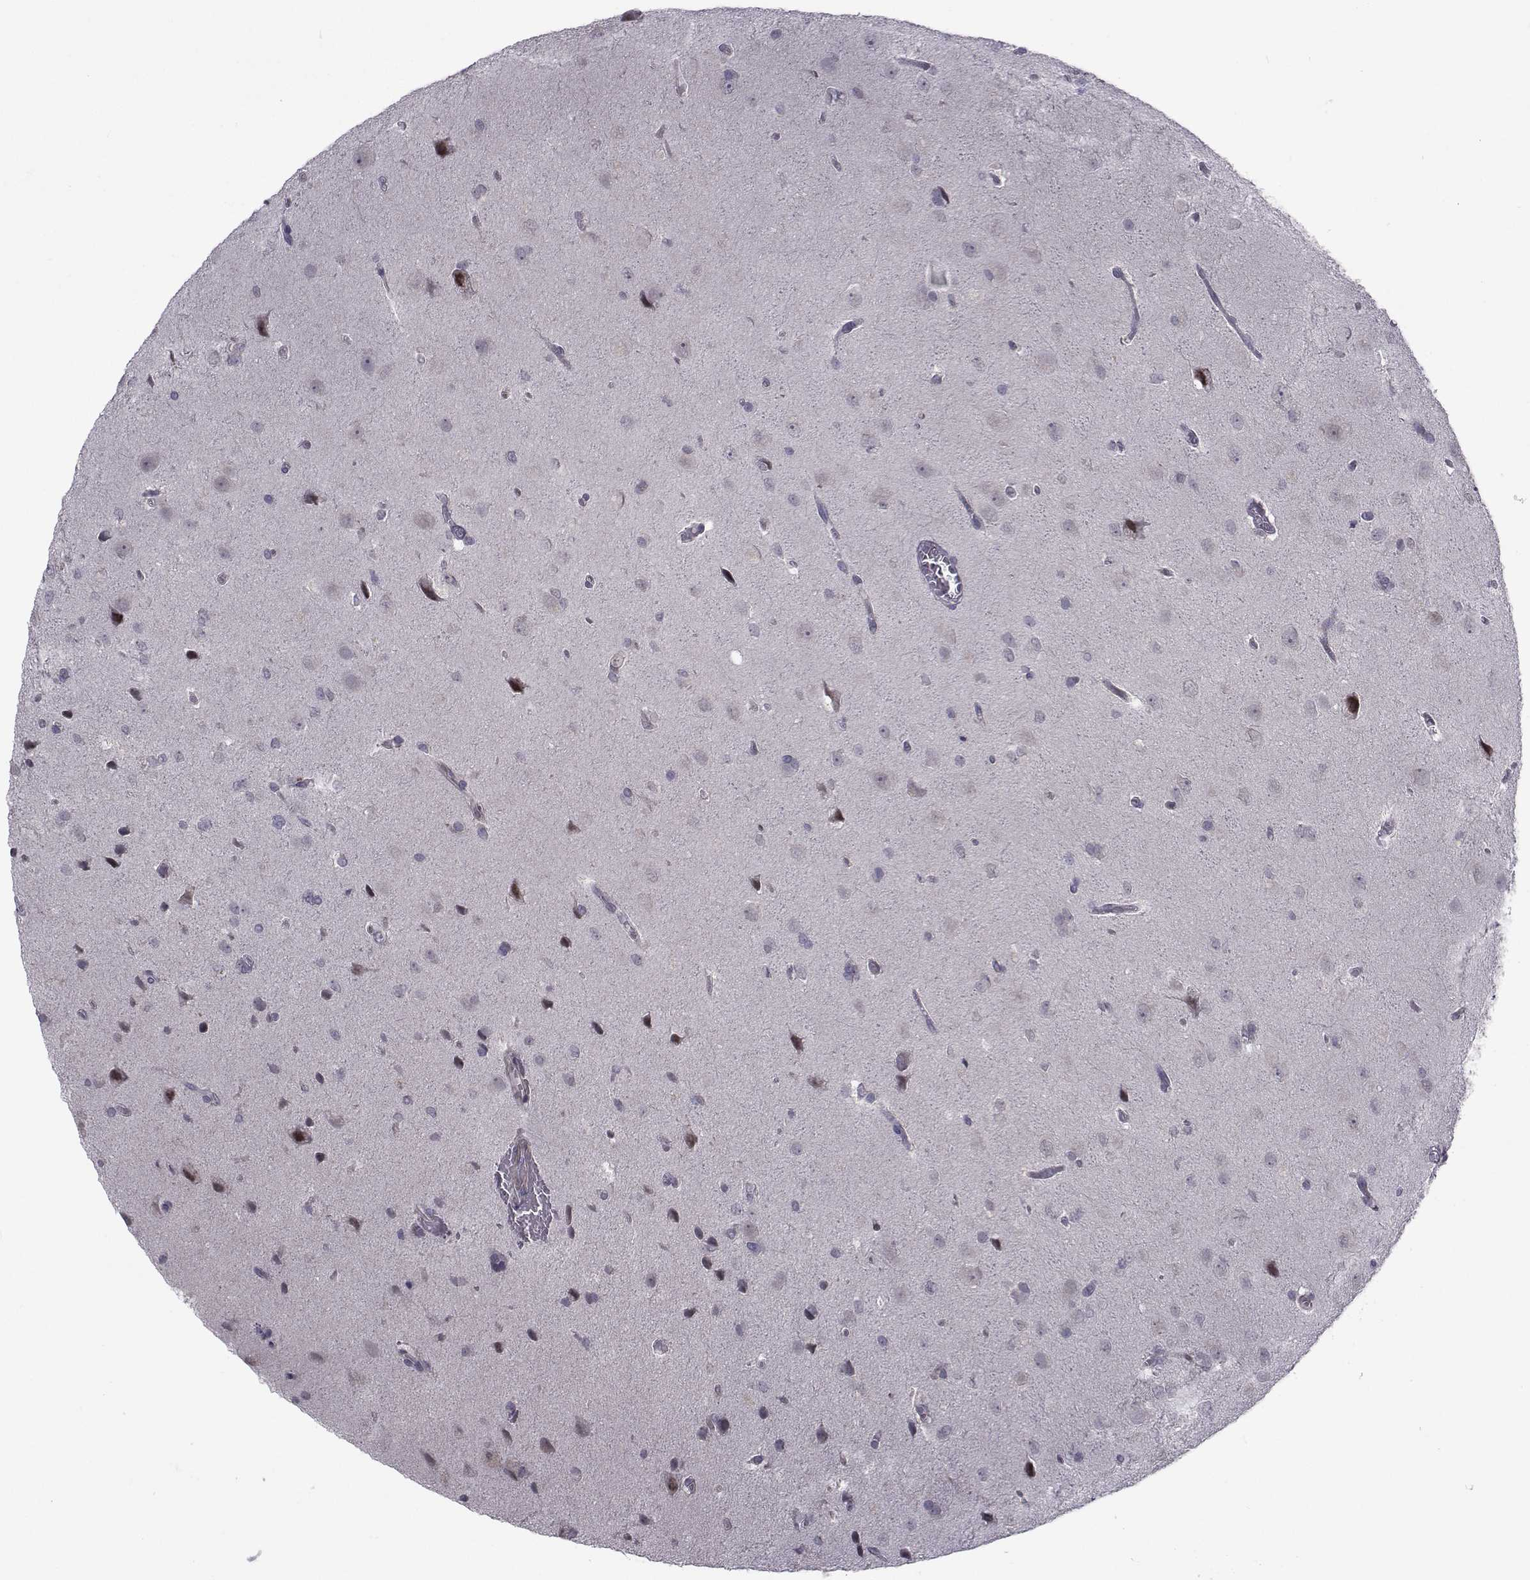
{"staining": {"intensity": "negative", "quantity": "none", "location": "none"}, "tissue": "glioma", "cell_type": "Tumor cells", "image_type": "cancer", "snomed": [{"axis": "morphology", "description": "Glioma, malignant, Low grade"}, {"axis": "topography", "description": "Brain"}], "caption": "This is a photomicrograph of immunohistochemistry staining of glioma, which shows no expression in tumor cells.", "gene": "CFAP74", "patient": {"sex": "male", "age": 58}}